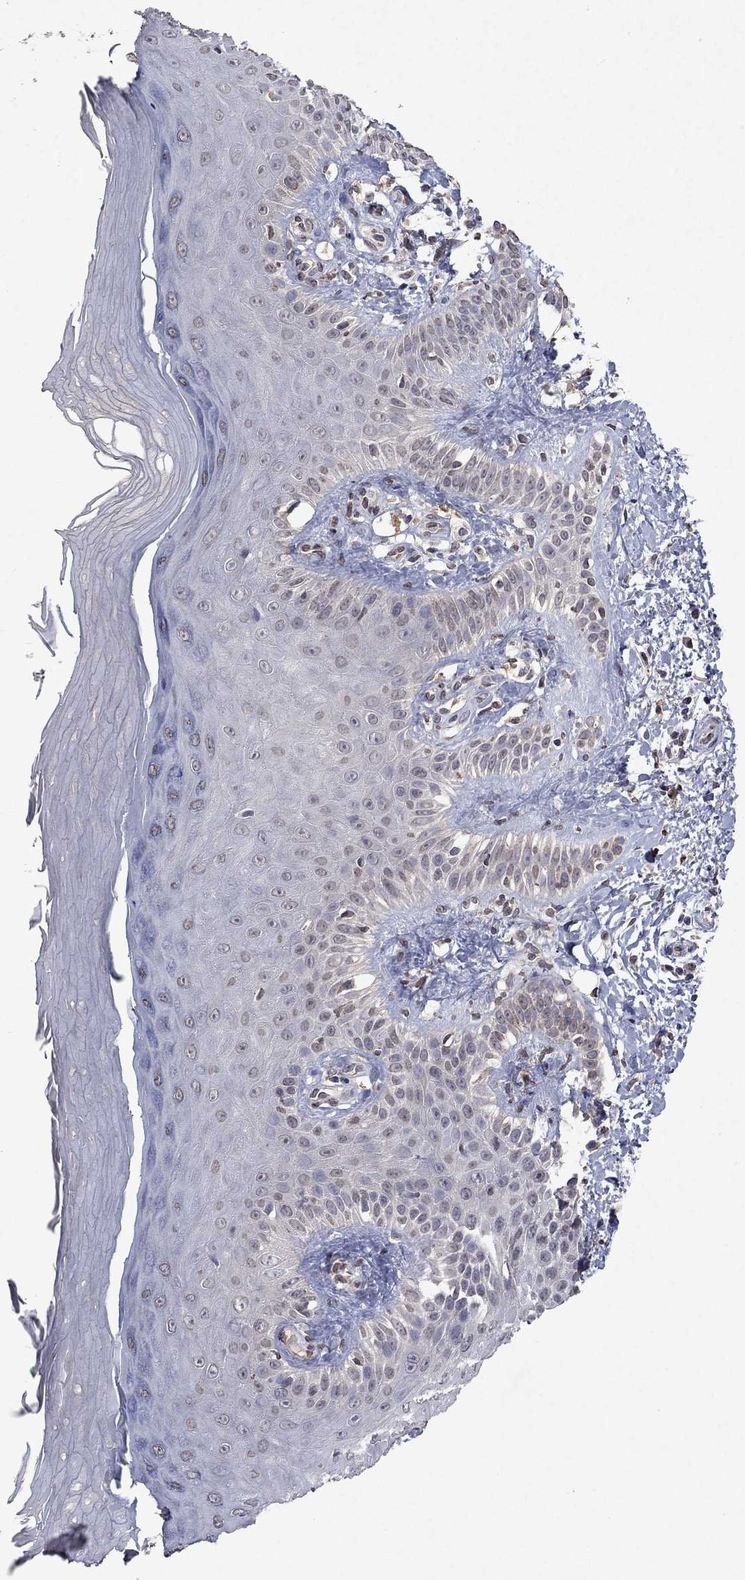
{"staining": {"intensity": "weak", "quantity": "25%-75%", "location": "cytoplasmic/membranous"}, "tissue": "skin", "cell_type": "Fibroblasts", "image_type": "normal", "snomed": [{"axis": "morphology", "description": "Normal tissue, NOS"}, {"axis": "morphology", "description": "Inflammation, NOS"}, {"axis": "morphology", "description": "Fibrosis, NOS"}, {"axis": "topography", "description": "Skin"}], "caption": "Protein expression analysis of normal skin displays weak cytoplasmic/membranous positivity in about 25%-75% of fibroblasts.", "gene": "TTC38", "patient": {"sex": "male", "age": 71}}